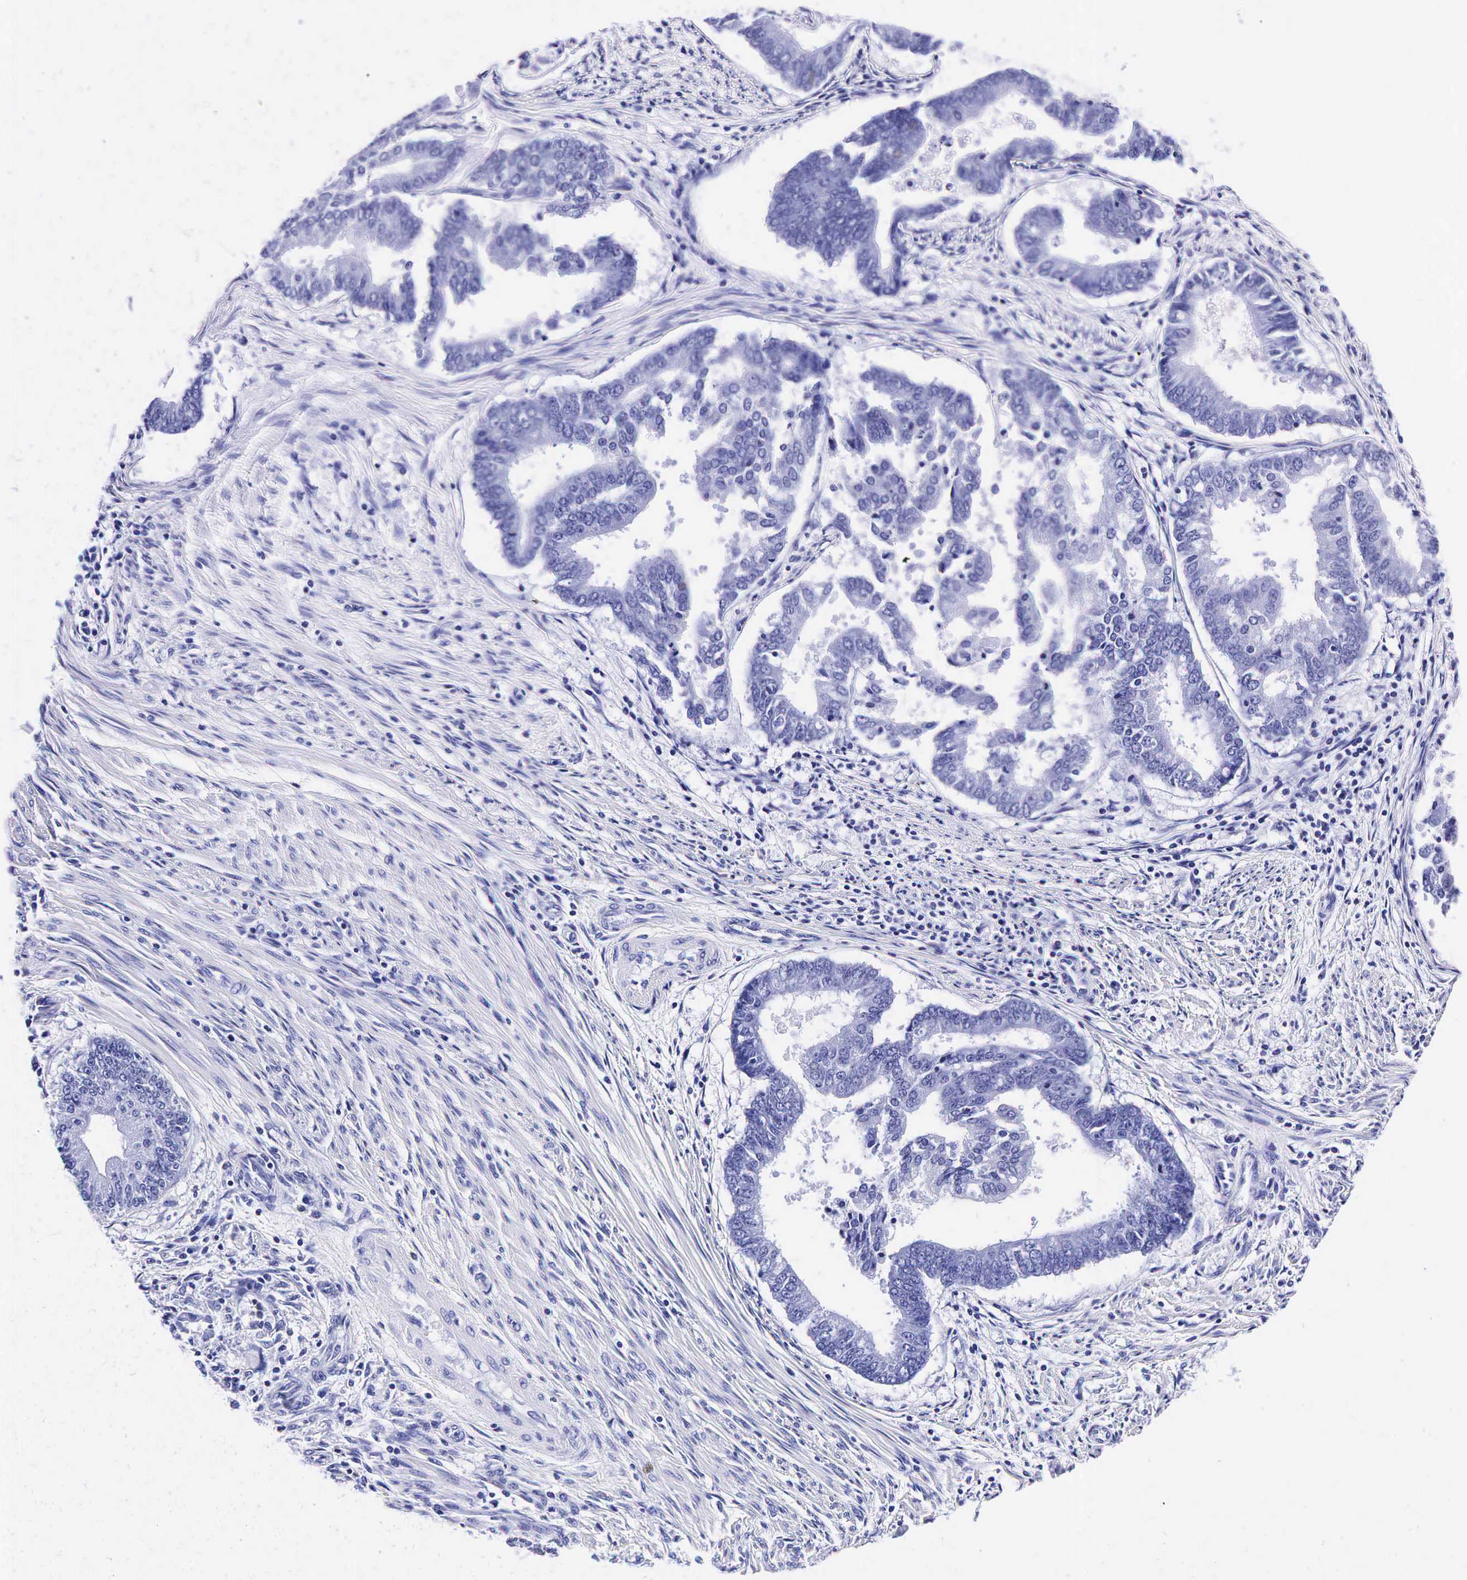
{"staining": {"intensity": "negative", "quantity": "none", "location": "none"}, "tissue": "endometrial cancer", "cell_type": "Tumor cells", "image_type": "cancer", "snomed": [{"axis": "morphology", "description": "Adenocarcinoma, NOS"}, {"axis": "topography", "description": "Endometrium"}], "caption": "This is an immunohistochemistry (IHC) histopathology image of endometrial cancer. There is no positivity in tumor cells.", "gene": "KLK3", "patient": {"sex": "female", "age": 63}}